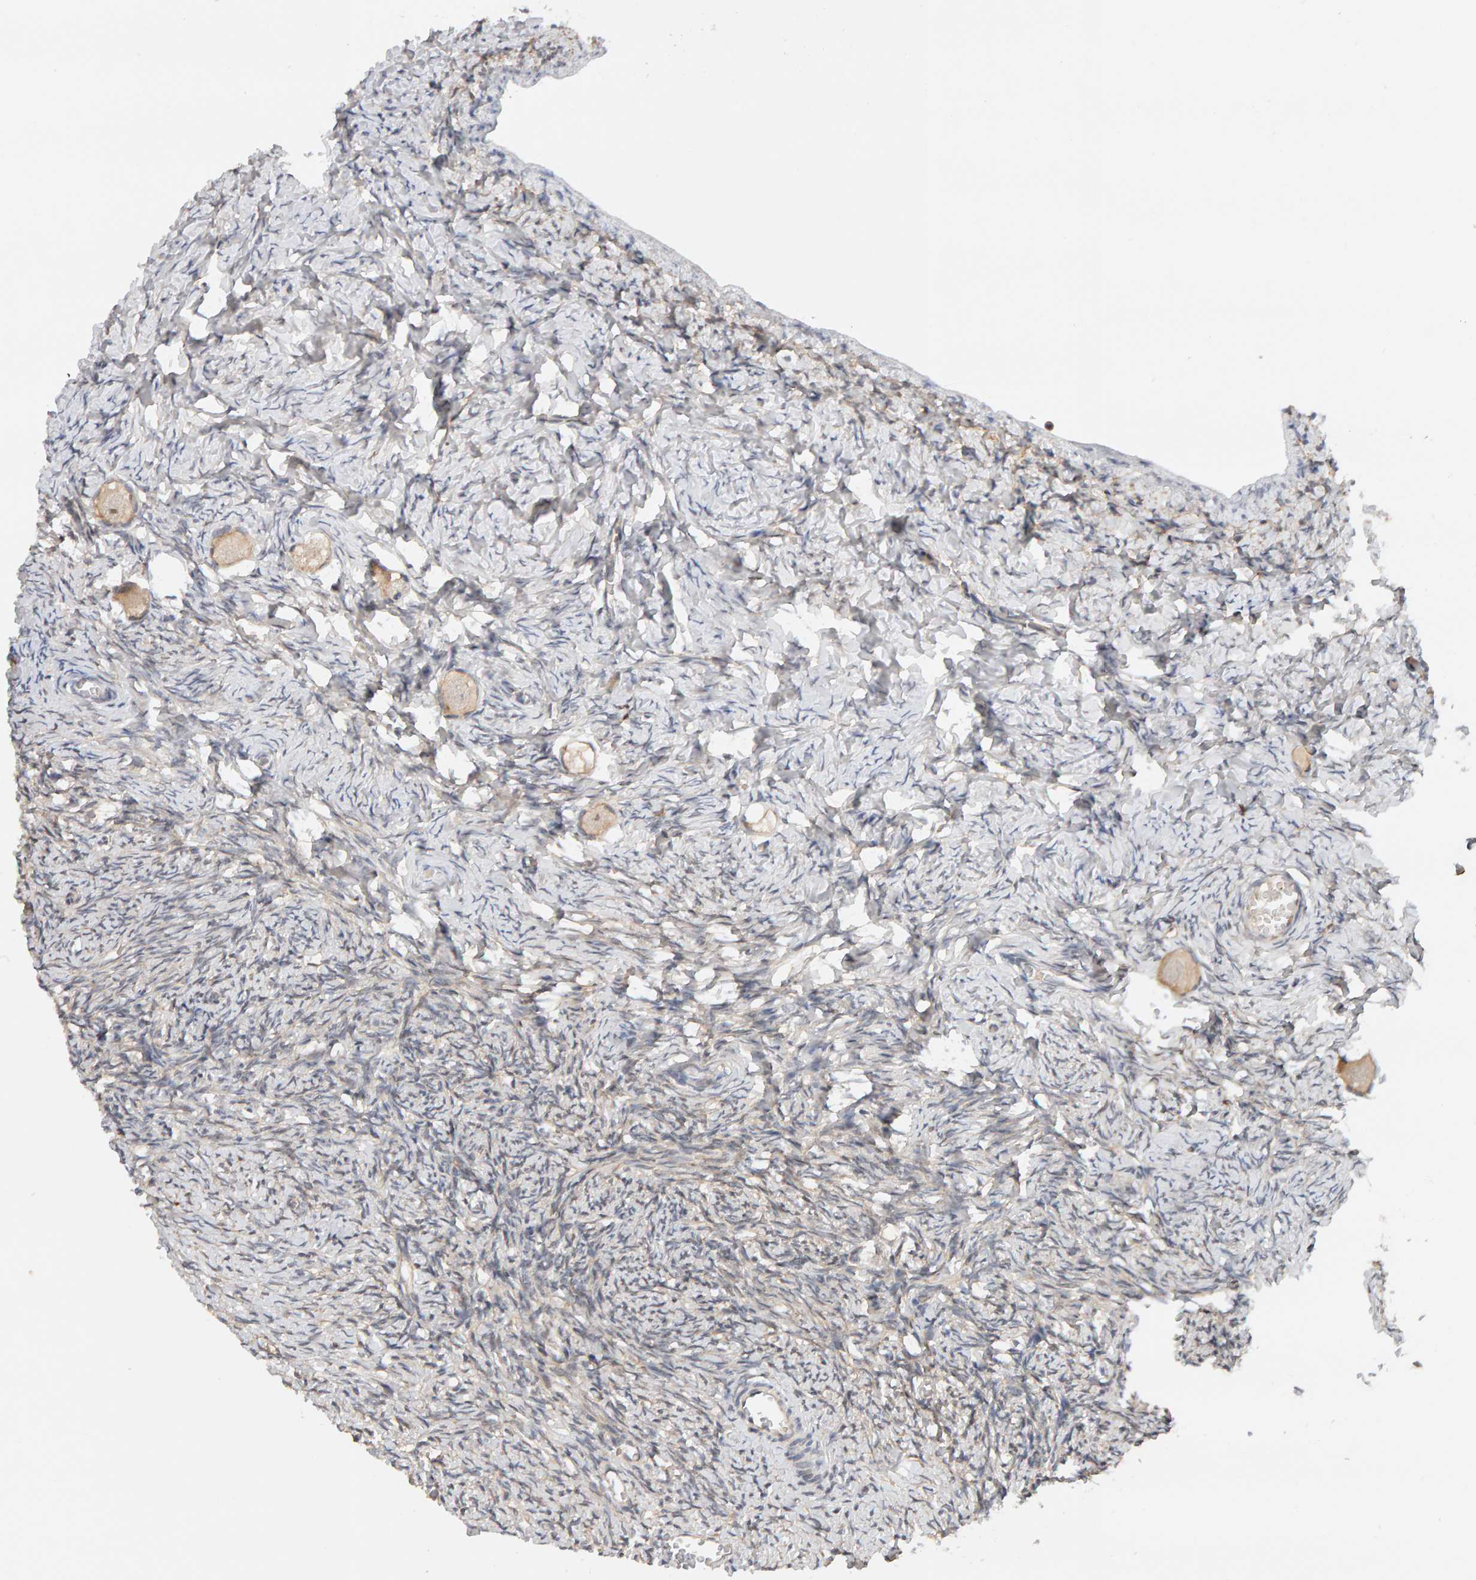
{"staining": {"intensity": "weak", "quantity": ">75%", "location": "cytoplasmic/membranous"}, "tissue": "ovary", "cell_type": "Follicle cells", "image_type": "normal", "snomed": [{"axis": "morphology", "description": "Normal tissue, NOS"}, {"axis": "topography", "description": "Ovary"}], "caption": "Protein analysis of unremarkable ovary exhibits weak cytoplasmic/membranous positivity in approximately >75% of follicle cells. (brown staining indicates protein expression, while blue staining denotes nuclei).", "gene": "PPP1R16A", "patient": {"sex": "female", "age": 27}}